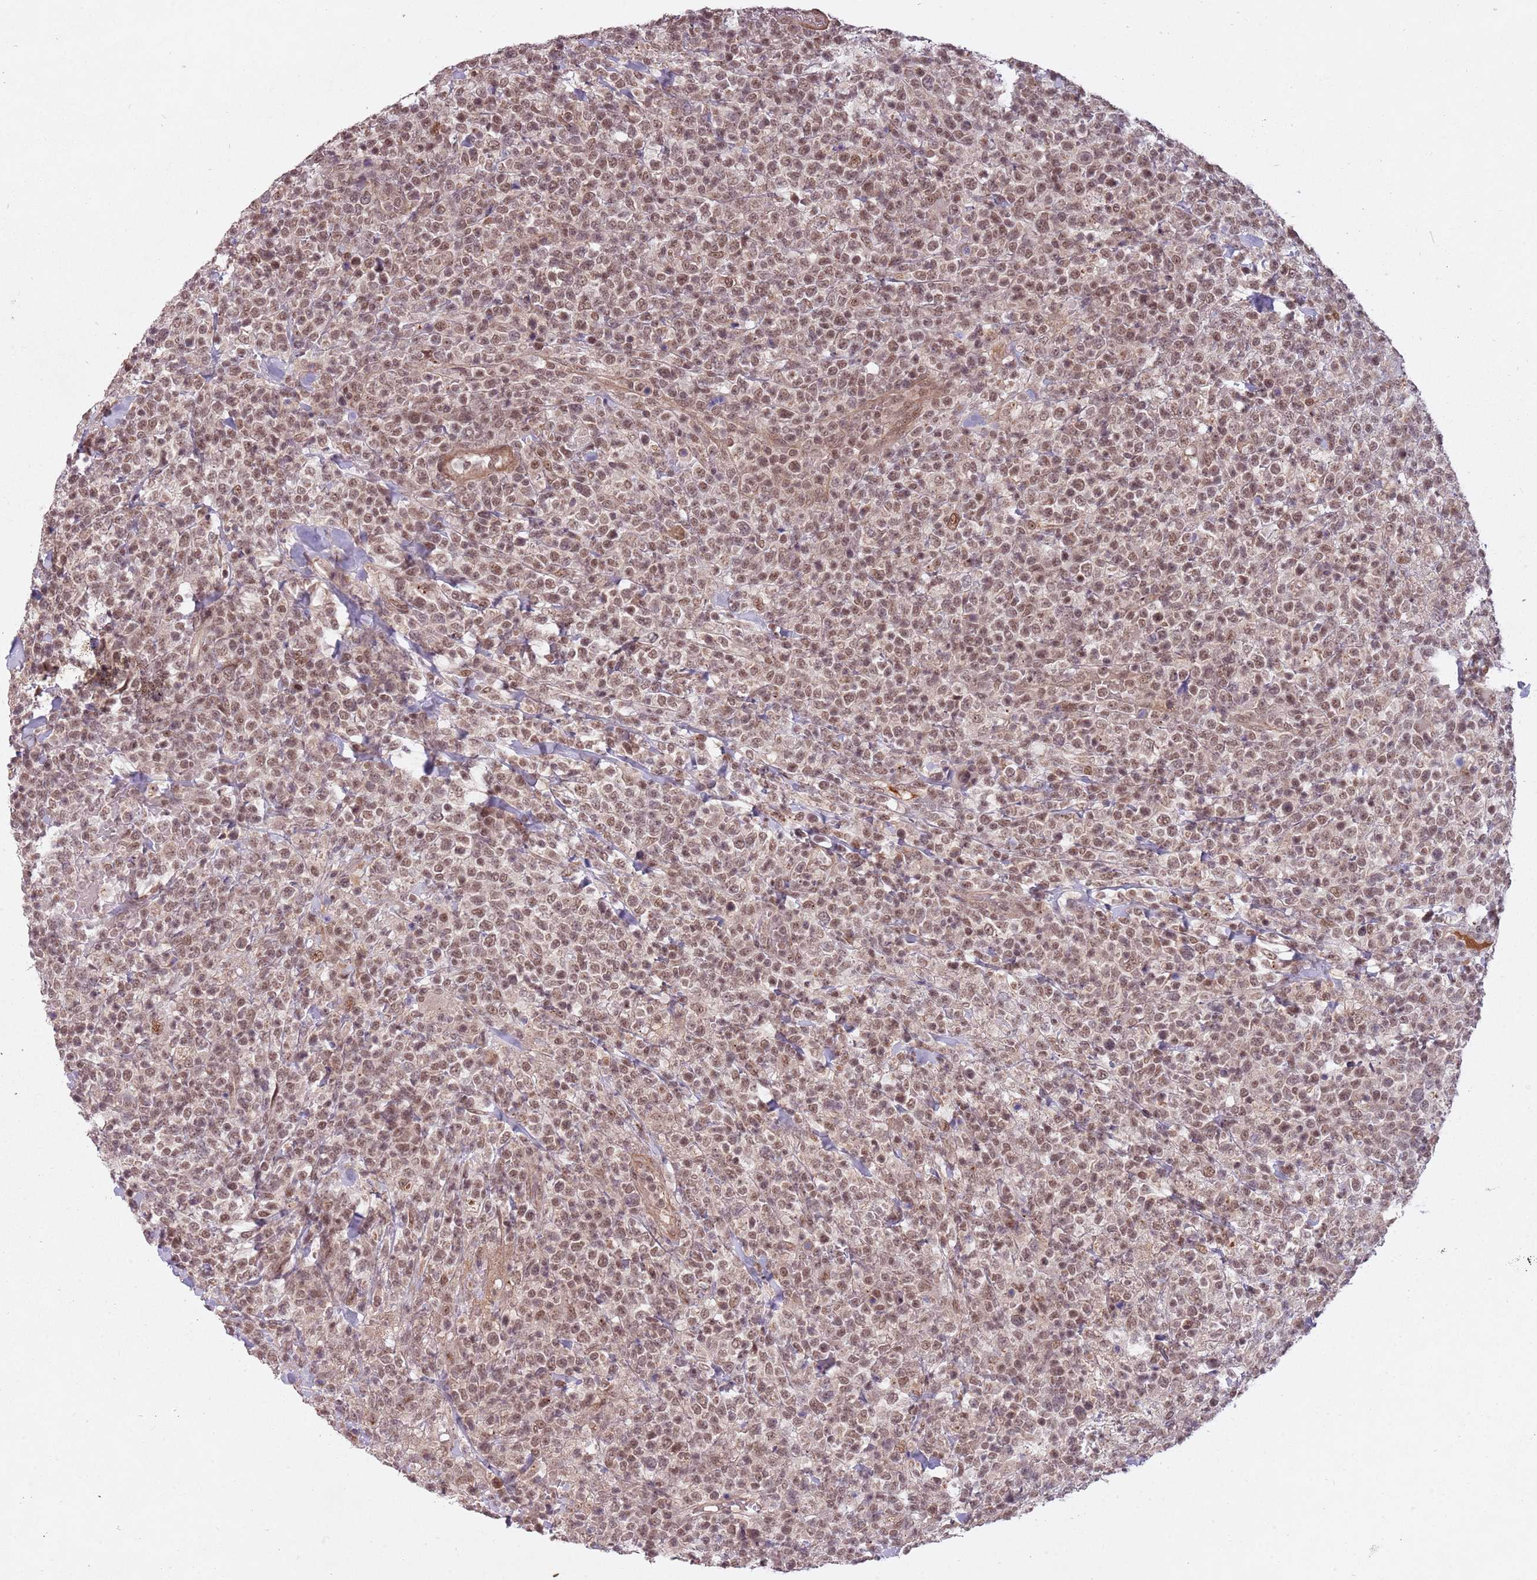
{"staining": {"intensity": "moderate", "quantity": ">75%", "location": "nuclear"}, "tissue": "lymphoma", "cell_type": "Tumor cells", "image_type": "cancer", "snomed": [{"axis": "morphology", "description": "Malignant lymphoma, non-Hodgkin's type, High grade"}, {"axis": "topography", "description": "Colon"}], "caption": "Immunohistochemistry (DAB (3,3'-diaminobenzidine)) staining of high-grade malignant lymphoma, non-Hodgkin's type reveals moderate nuclear protein staining in about >75% of tumor cells. (DAB IHC with brightfield microscopy, high magnification).", "gene": "SUDS3", "patient": {"sex": "female", "age": 53}}